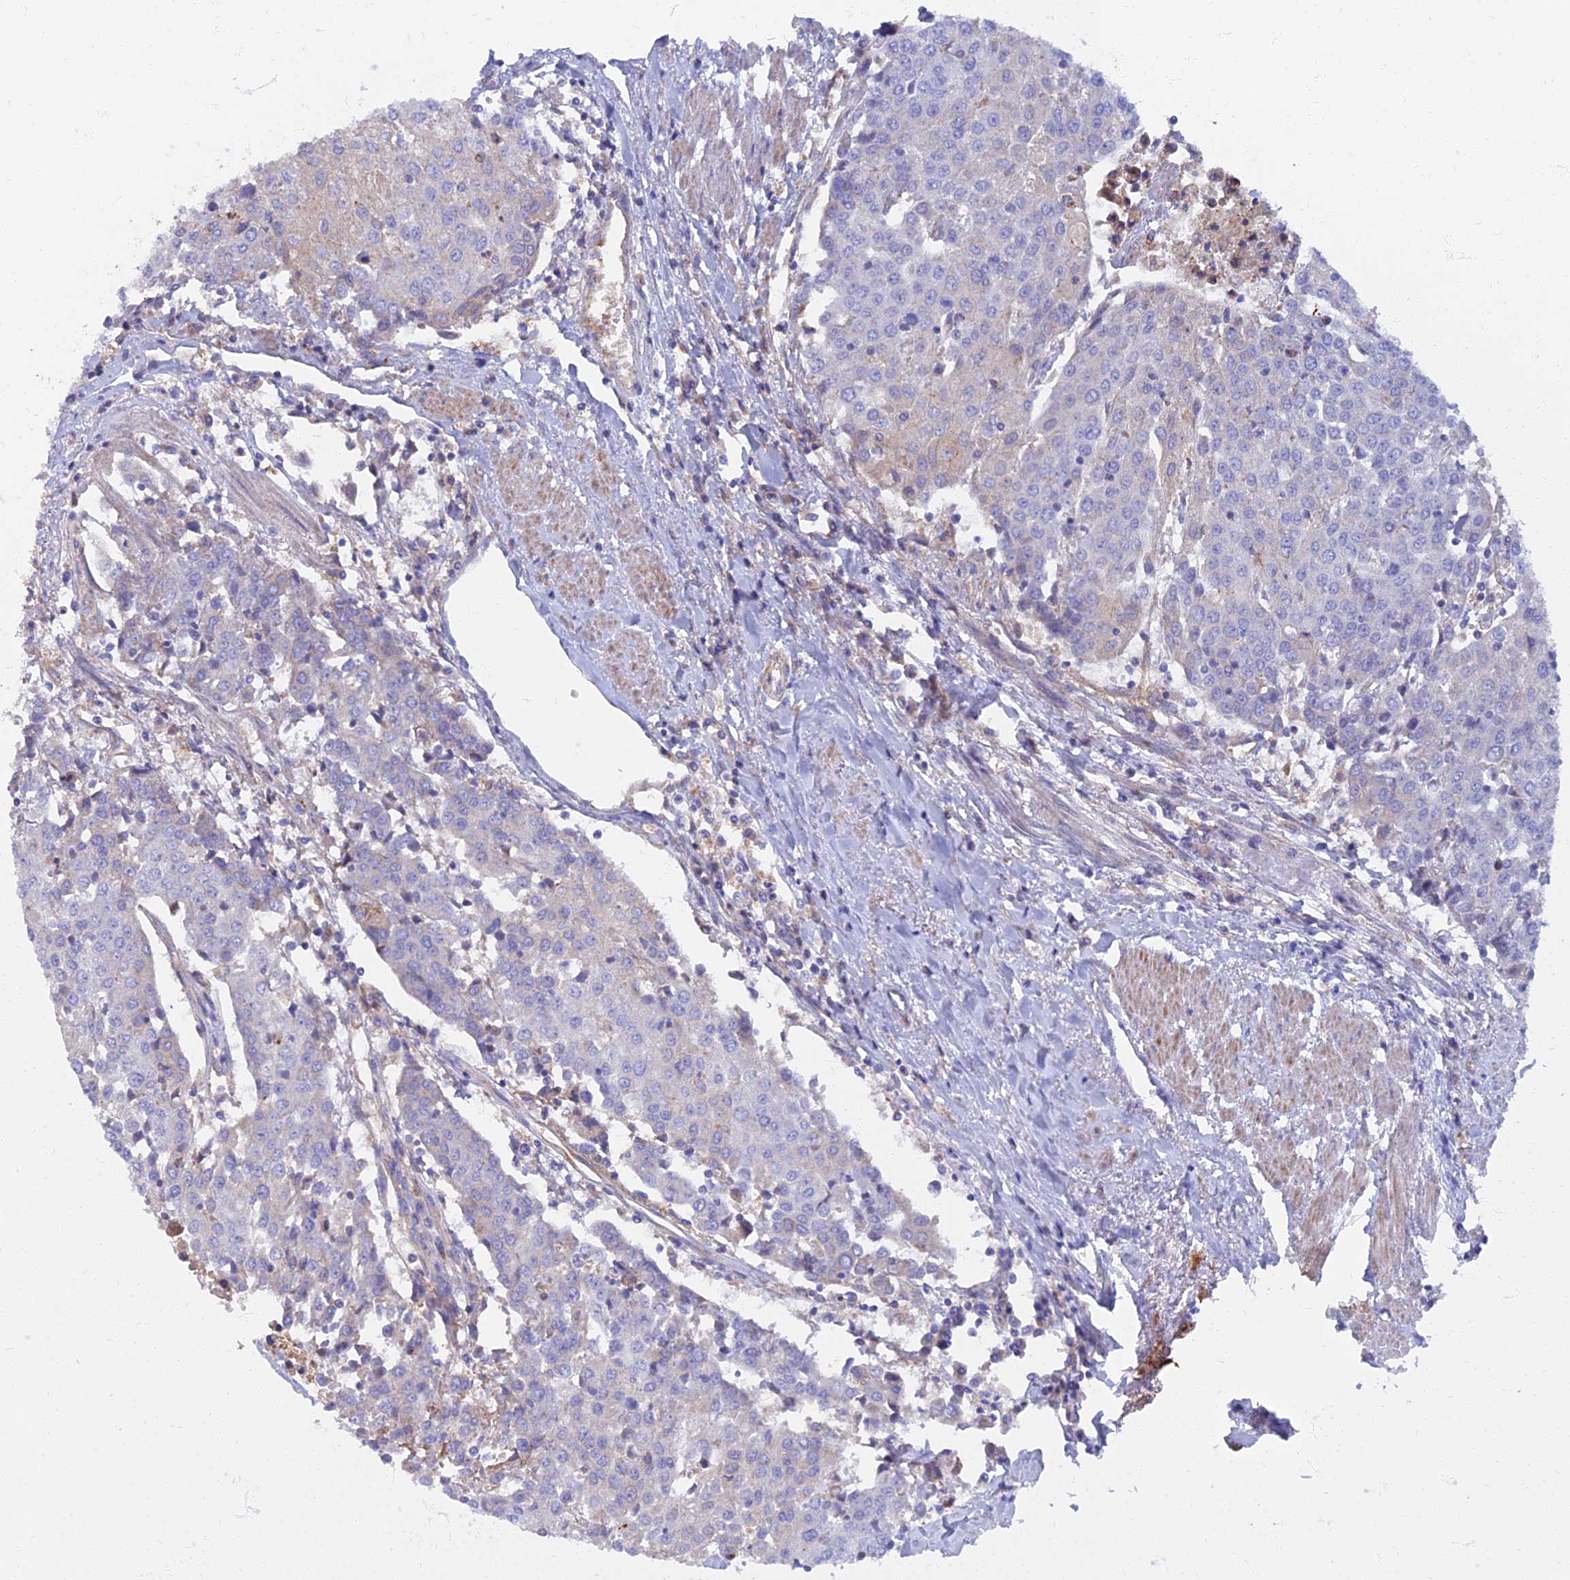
{"staining": {"intensity": "negative", "quantity": "none", "location": "none"}, "tissue": "urothelial cancer", "cell_type": "Tumor cells", "image_type": "cancer", "snomed": [{"axis": "morphology", "description": "Urothelial carcinoma, High grade"}, {"axis": "topography", "description": "Urinary bladder"}], "caption": "Tumor cells show no significant protein positivity in urothelial cancer.", "gene": "TMEM44", "patient": {"sex": "female", "age": 85}}